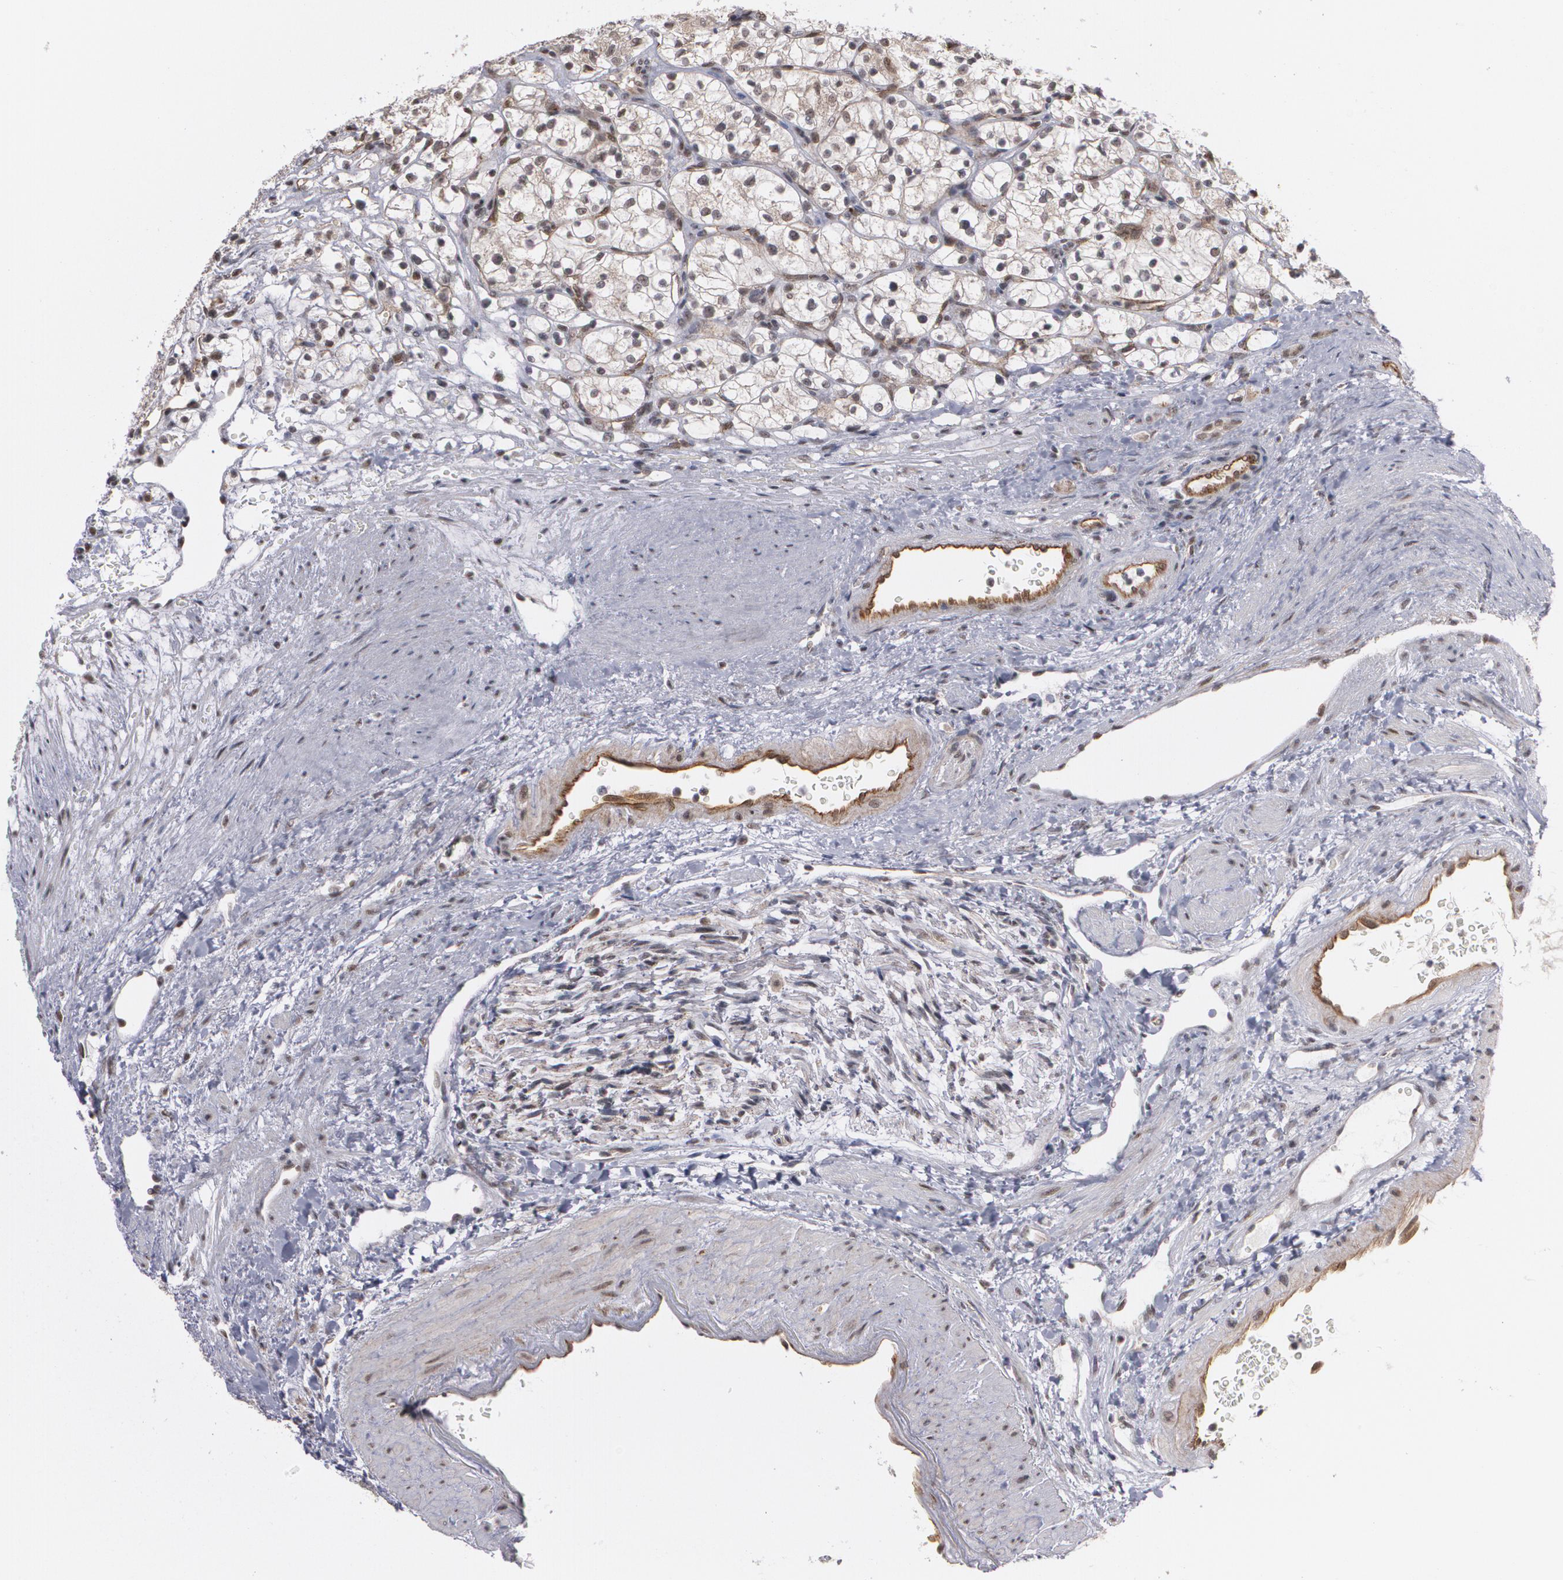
{"staining": {"intensity": "weak", "quantity": "25%-75%", "location": "cytoplasmic/membranous,nuclear"}, "tissue": "renal cancer", "cell_type": "Tumor cells", "image_type": "cancer", "snomed": [{"axis": "morphology", "description": "Adenocarcinoma, NOS"}, {"axis": "topography", "description": "Kidney"}], "caption": "Renal cancer (adenocarcinoma) stained with DAB (3,3'-diaminobenzidine) immunohistochemistry (IHC) displays low levels of weak cytoplasmic/membranous and nuclear expression in about 25%-75% of tumor cells. The protein of interest is shown in brown color, while the nuclei are stained blue.", "gene": "ZNF75A", "patient": {"sex": "female", "age": 60}}